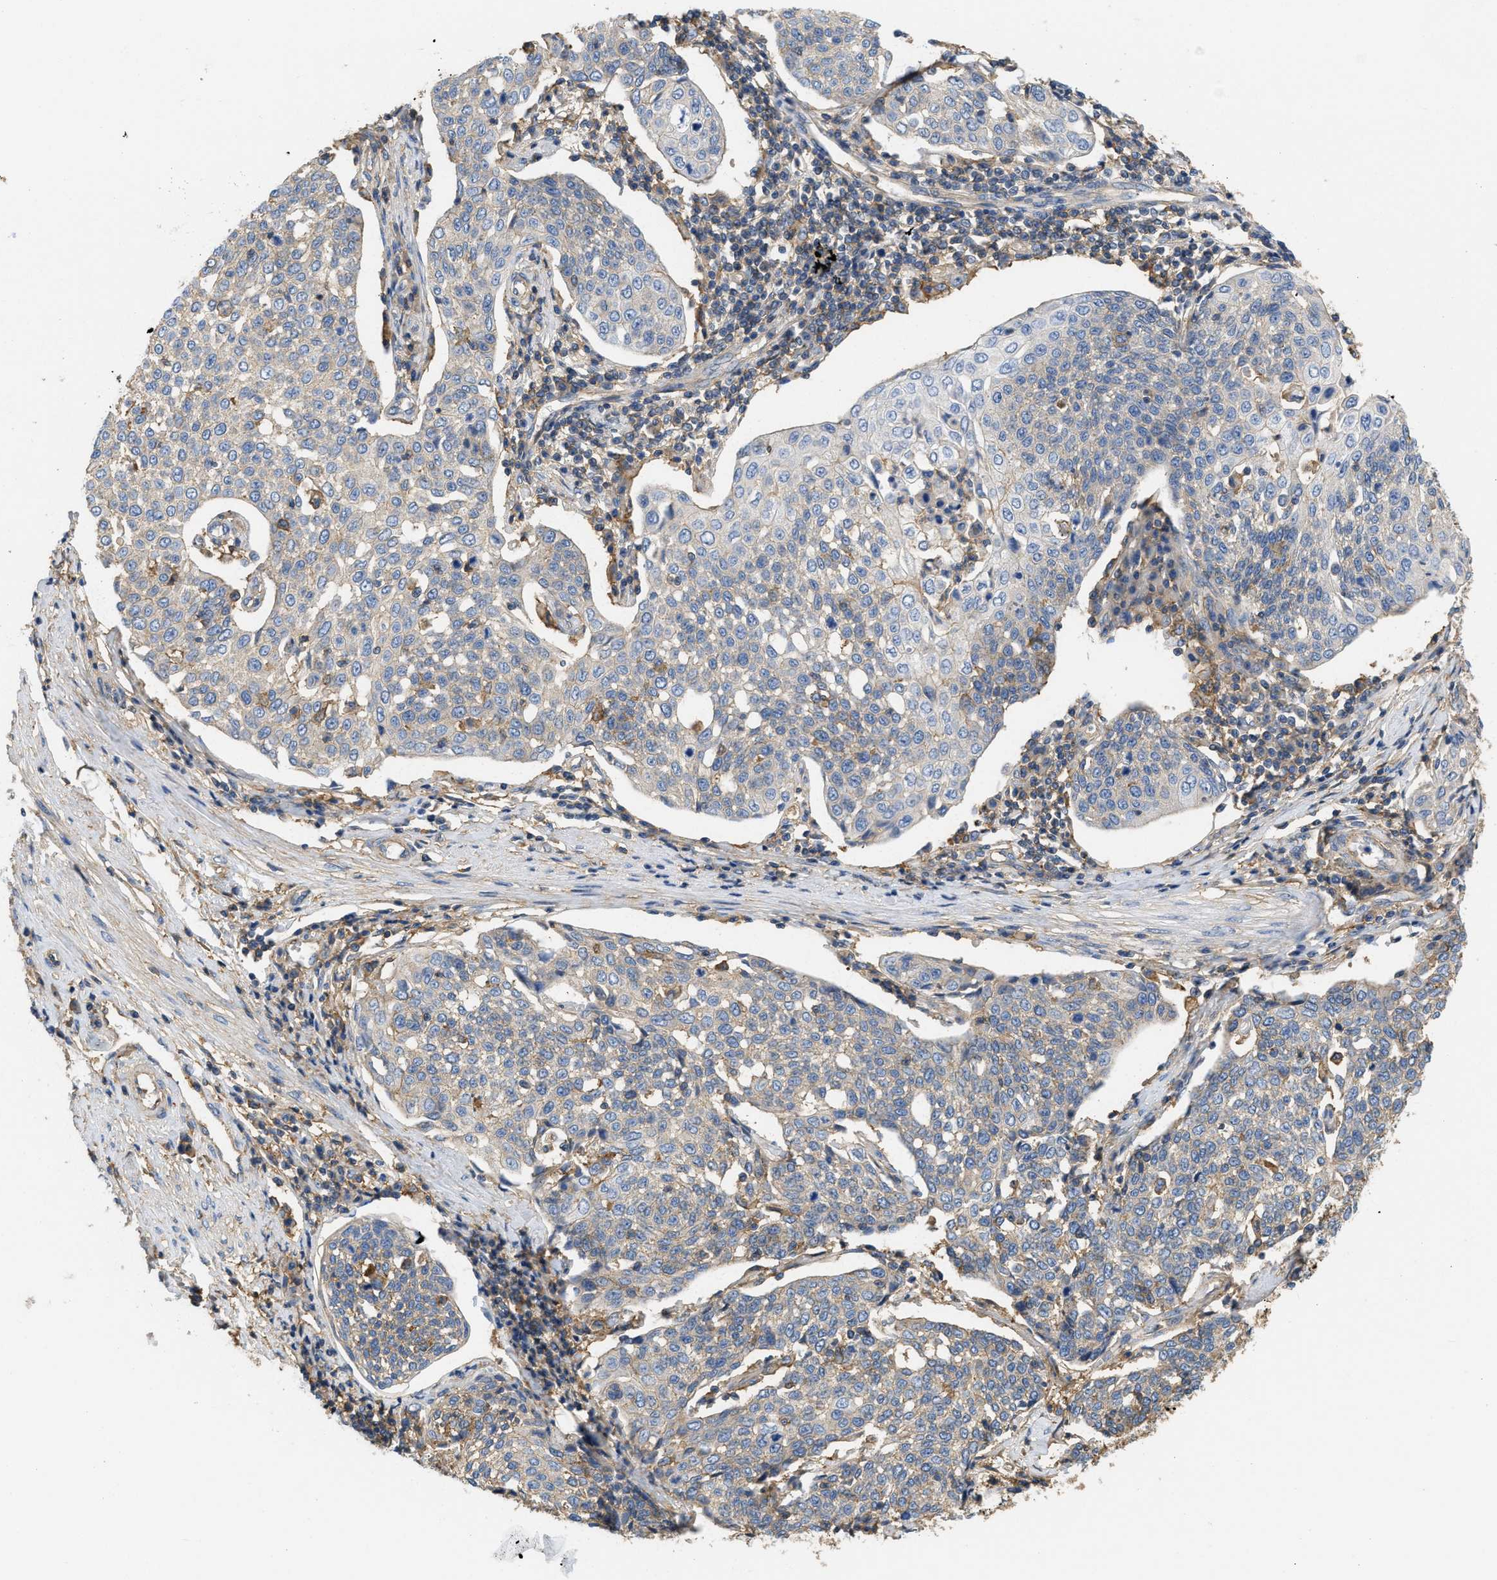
{"staining": {"intensity": "weak", "quantity": "<25%", "location": "cytoplasmic/membranous"}, "tissue": "cervical cancer", "cell_type": "Tumor cells", "image_type": "cancer", "snomed": [{"axis": "morphology", "description": "Squamous cell carcinoma, NOS"}, {"axis": "topography", "description": "Cervix"}], "caption": "Cervical cancer (squamous cell carcinoma) was stained to show a protein in brown. There is no significant positivity in tumor cells.", "gene": "GNB4", "patient": {"sex": "female", "age": 34}}